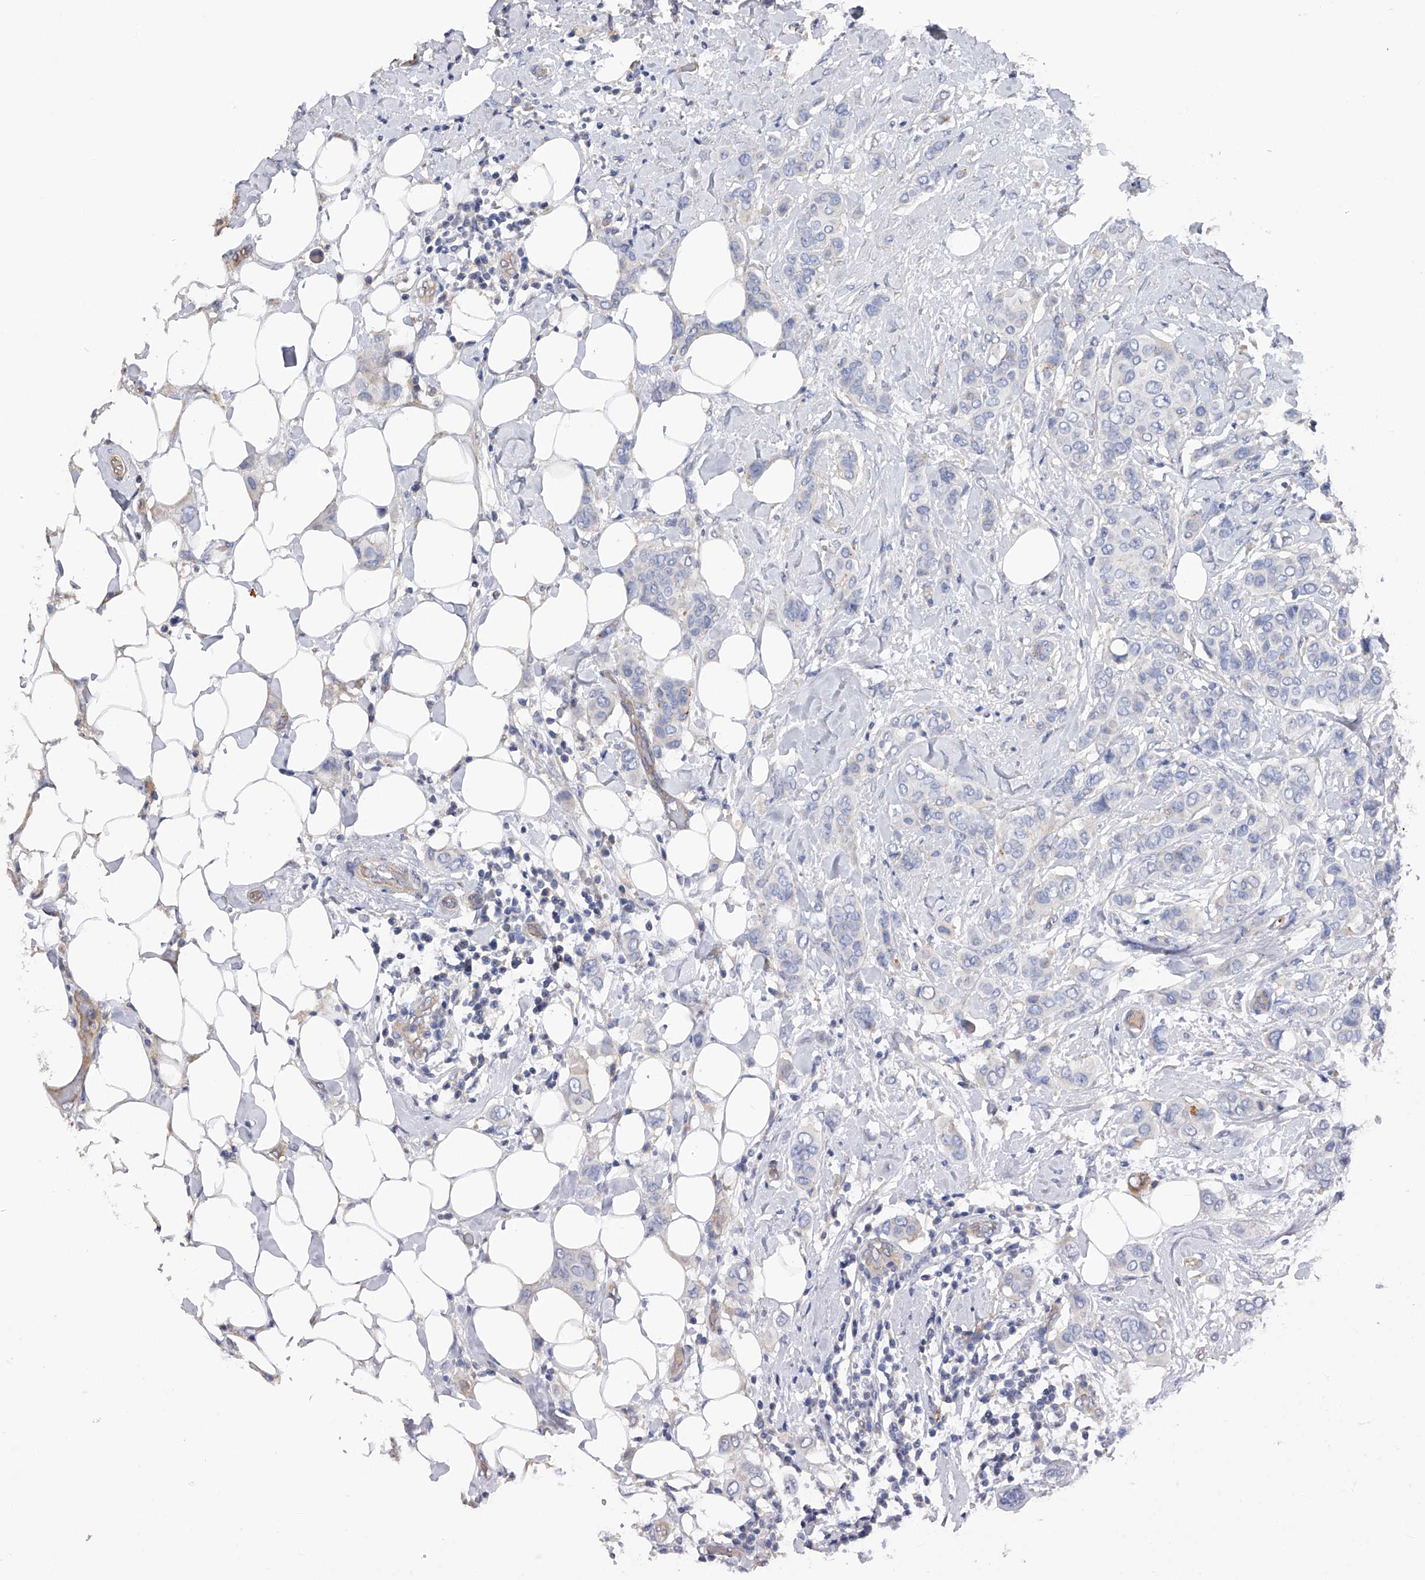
{"staining": {"intensity": "negative", "quantity": "none", "location": "none"}, "tissue": "breast cancer", "cell_type": "Tumor cells", "image_type": "cancer", "snomed": [{"axis": "morphology", "description": "Lobular carcinoma"}, {"axis": "topography", "description": "Breast"}], "caption": "This is a photomicrograph of immunohistochemistry staining of breast cancer, which shows no expression in tumor cells.", "gene": "RWDD2A", "patient": {"sex": "female", "age": 51}}